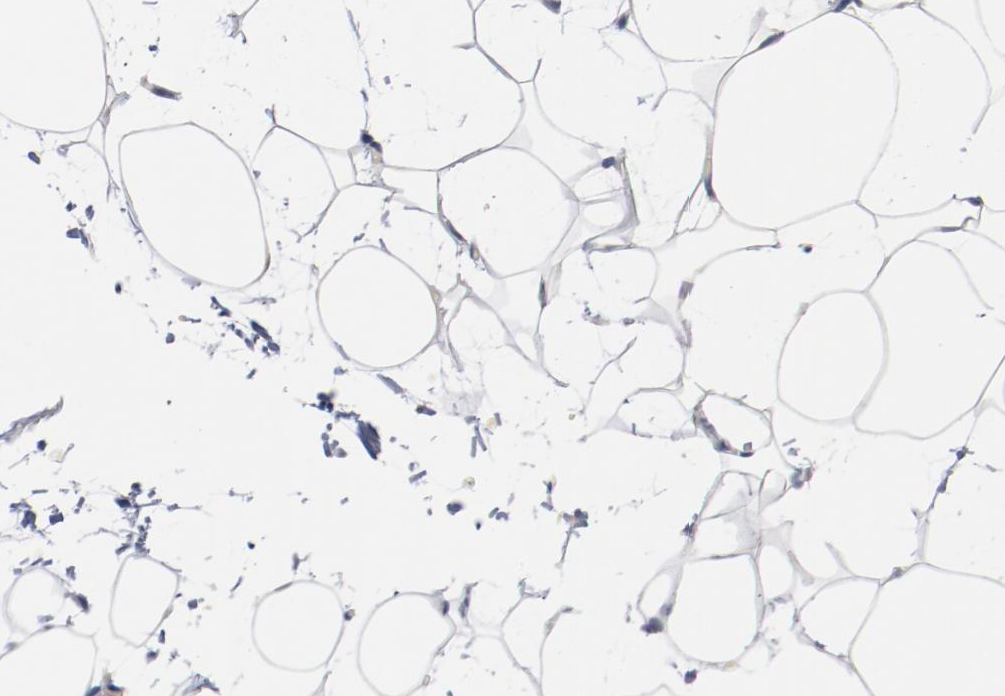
{"staining": {"intensity": "negative", "quantity": "none", "location": "none"}, "tissue": "adipose tissue", "cell_type": "Adipocytes", "image_type": "normal", "snomed": [{"axis": "morphology", "description": "Normal tissue, NOS"}, {"axis": "morphology", "description": "Fibrosis, NOS"}, {"axis": "topography", "description": "Breast"}], "caption": "Immunohistochemical staining of unremarkable adipose tissue displays no significant expression in adipocytes.", "gene": "RNASE11", "patient": {"sex": "female", "age": 24}}